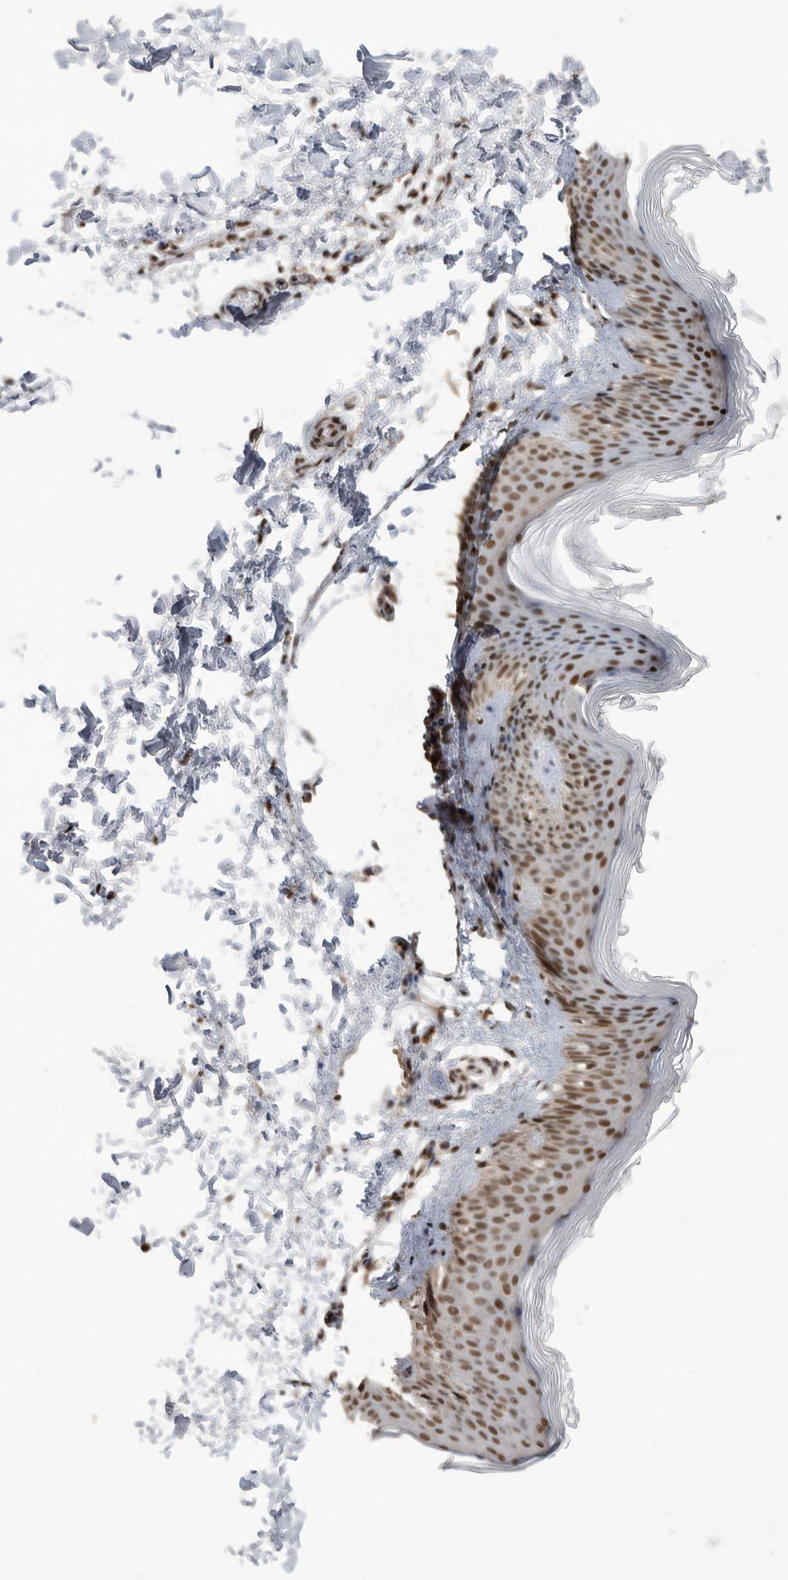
{"staining": {"intensity": "moderate", "quantity": "25%-75%", "location": "nuclear"}, "tissue": "skin", "cell_type": "Fibroblasts", "image_type": "normal", "snomed": [{"axis": "morphology", "description": "Normal tissue, NOS"}, {"axis": "topography", "description": "Skin"}], "caption": "A medium amount of moderate nuclear staining is present in approximately 25%-75% of fibroblasts in benign skin.", "gene": "TDRD3", "patient": {"sex": "female", "age": 27}}